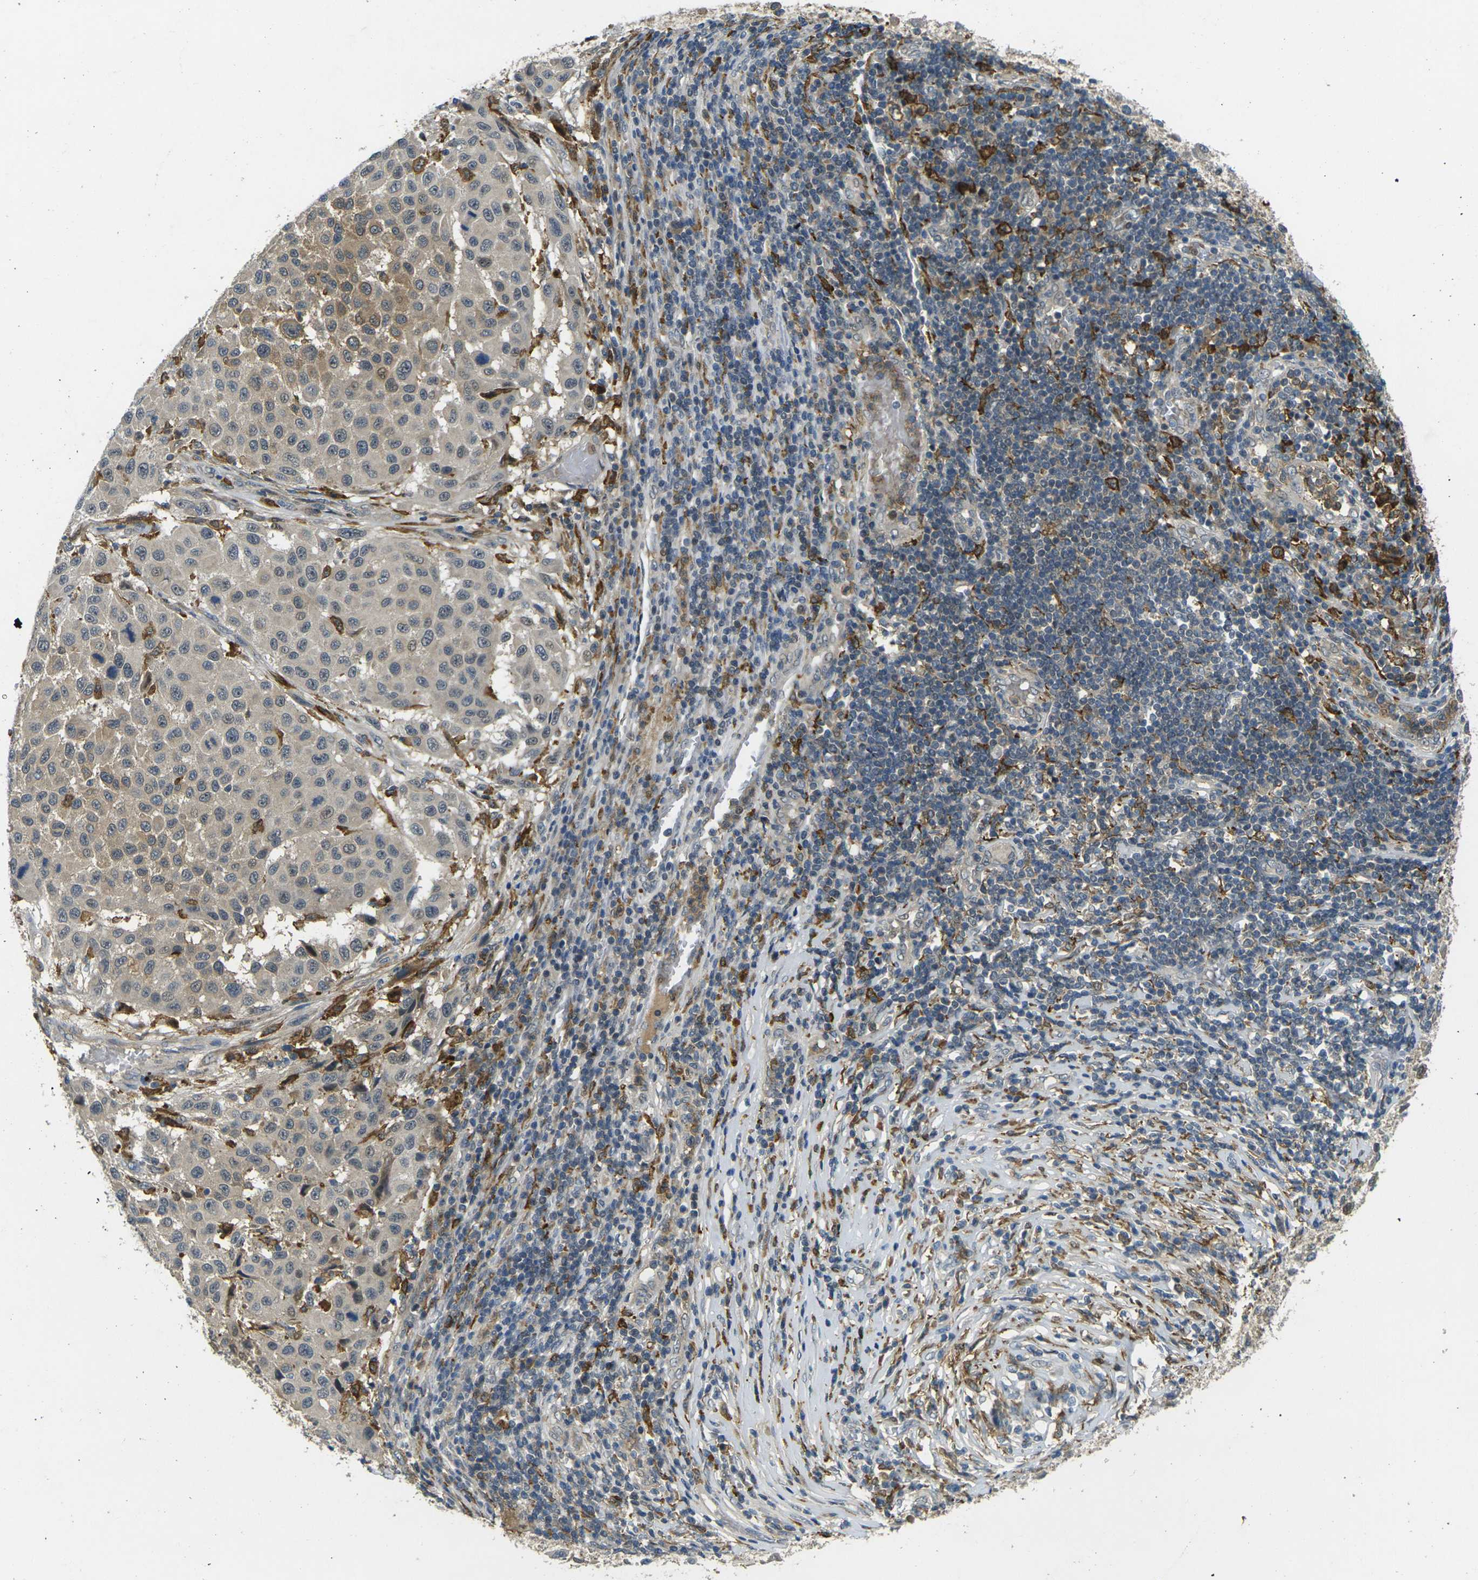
{"staining": {"intensity": "weak", "quantity": ">75%", "location": "cytoplasmic/membranous"}, "tissue": "melanoma", "cell_type": "Tumor cells", "image_type": "cancer", "snomed": [{"axis": "morphology", "description": "Malignant melanoma, Metastatic site"}, {"axis": "topography", "description": "Lymph node"}], "caption": "Melanoma stained with a brown dye shows weak cytoplasmic/membranous positive positivity in about >75% of tumor cells.", "gene": "PIGL", "patient": {"sex": "male", "age": 61}}